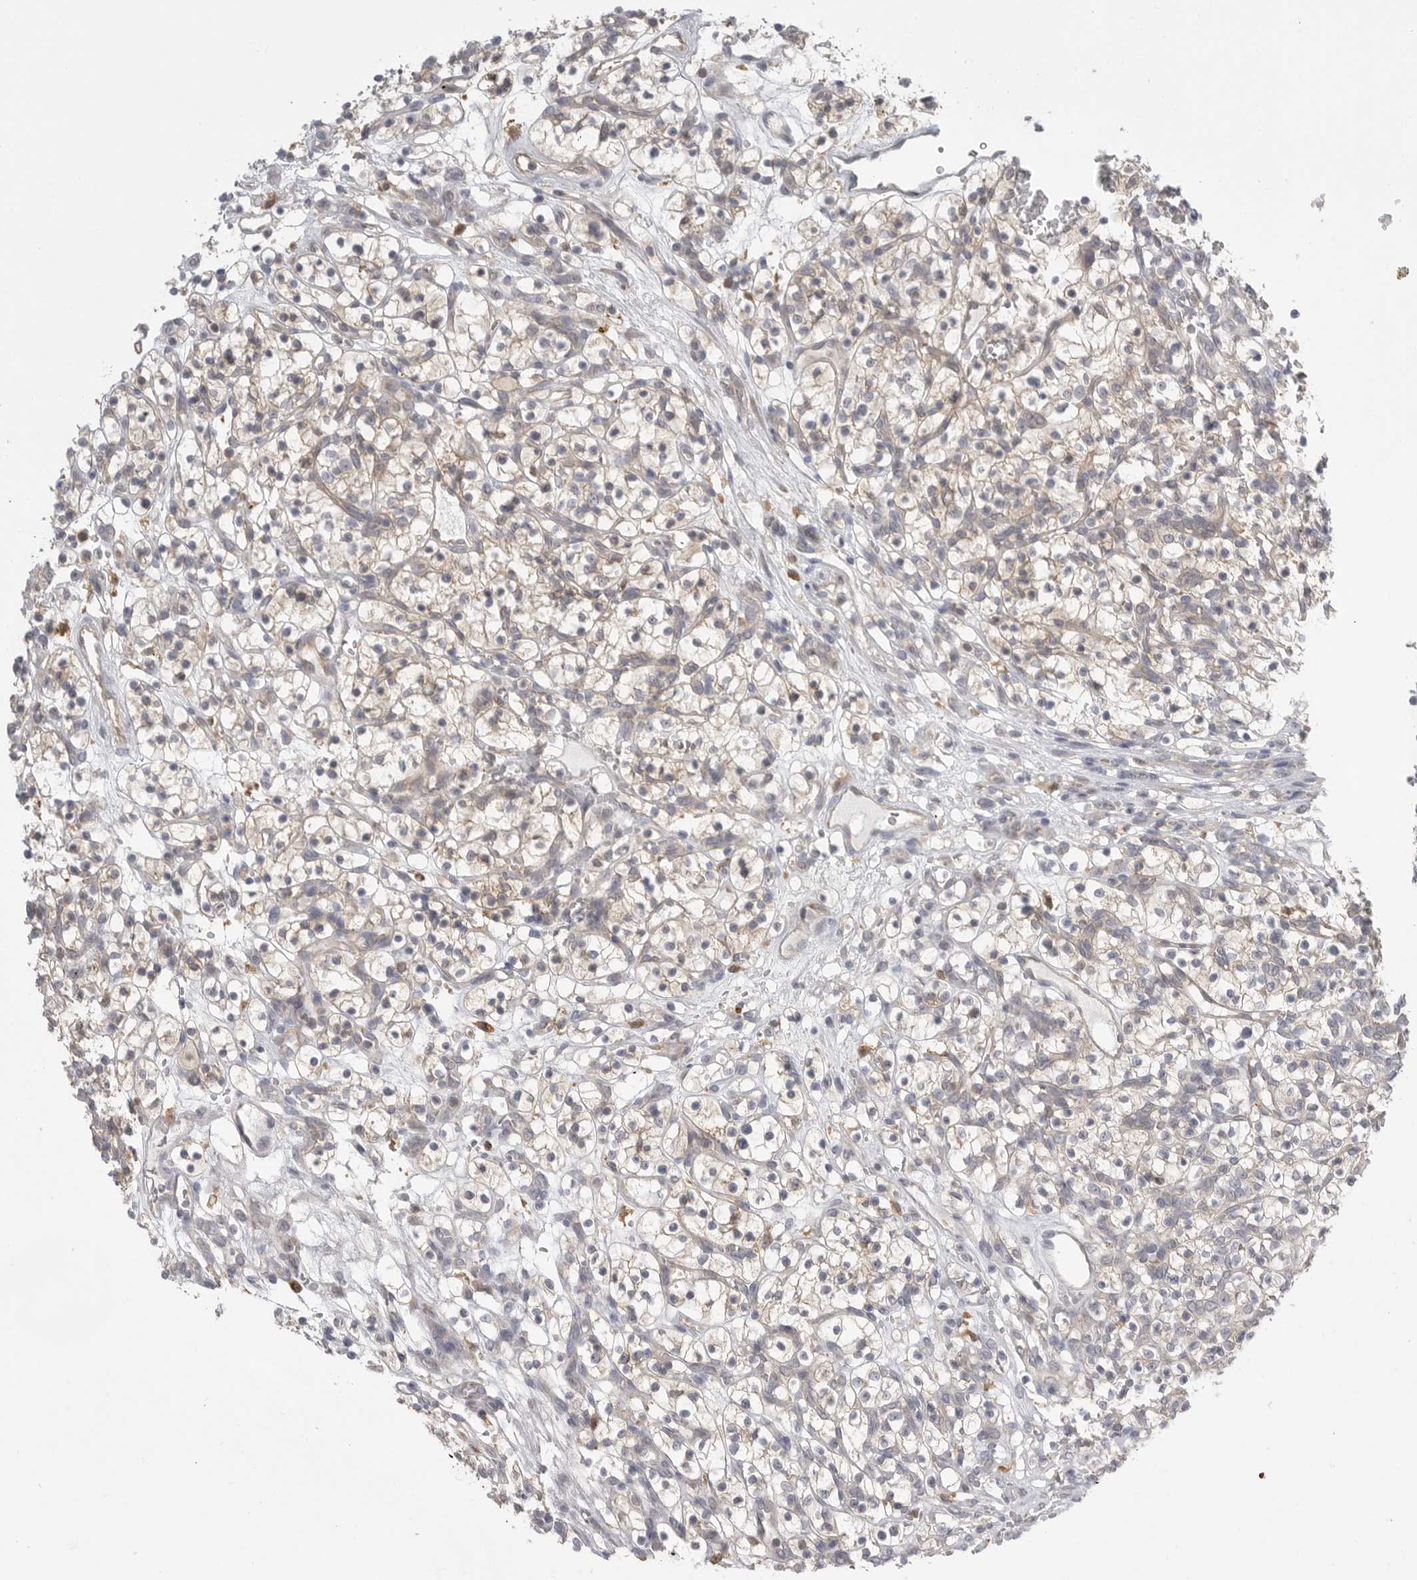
{"staining": {"intensity": "weak", "quantity": ">75%", "location": "cytoplasmic/membranous"}, "tissue": "renal cancer", "cell_type": "Tumor cells", "image_type": "cancer", "snomed": [{"axis": "morphology", "description": "Adenocarcinoma, NOS"}, {"axis": "topography", "description": "Kidney"}], "caption": "Immunohistochemistry image of human renal cancer (adenocarcinoma) stained for a protein (brown), which exhibits low levels of weak cytoplasmic/membranous staining in approximately >75% of tumor cells.", "gene": "KYAT3", "patient": {"sex": "female", "age": 57}}